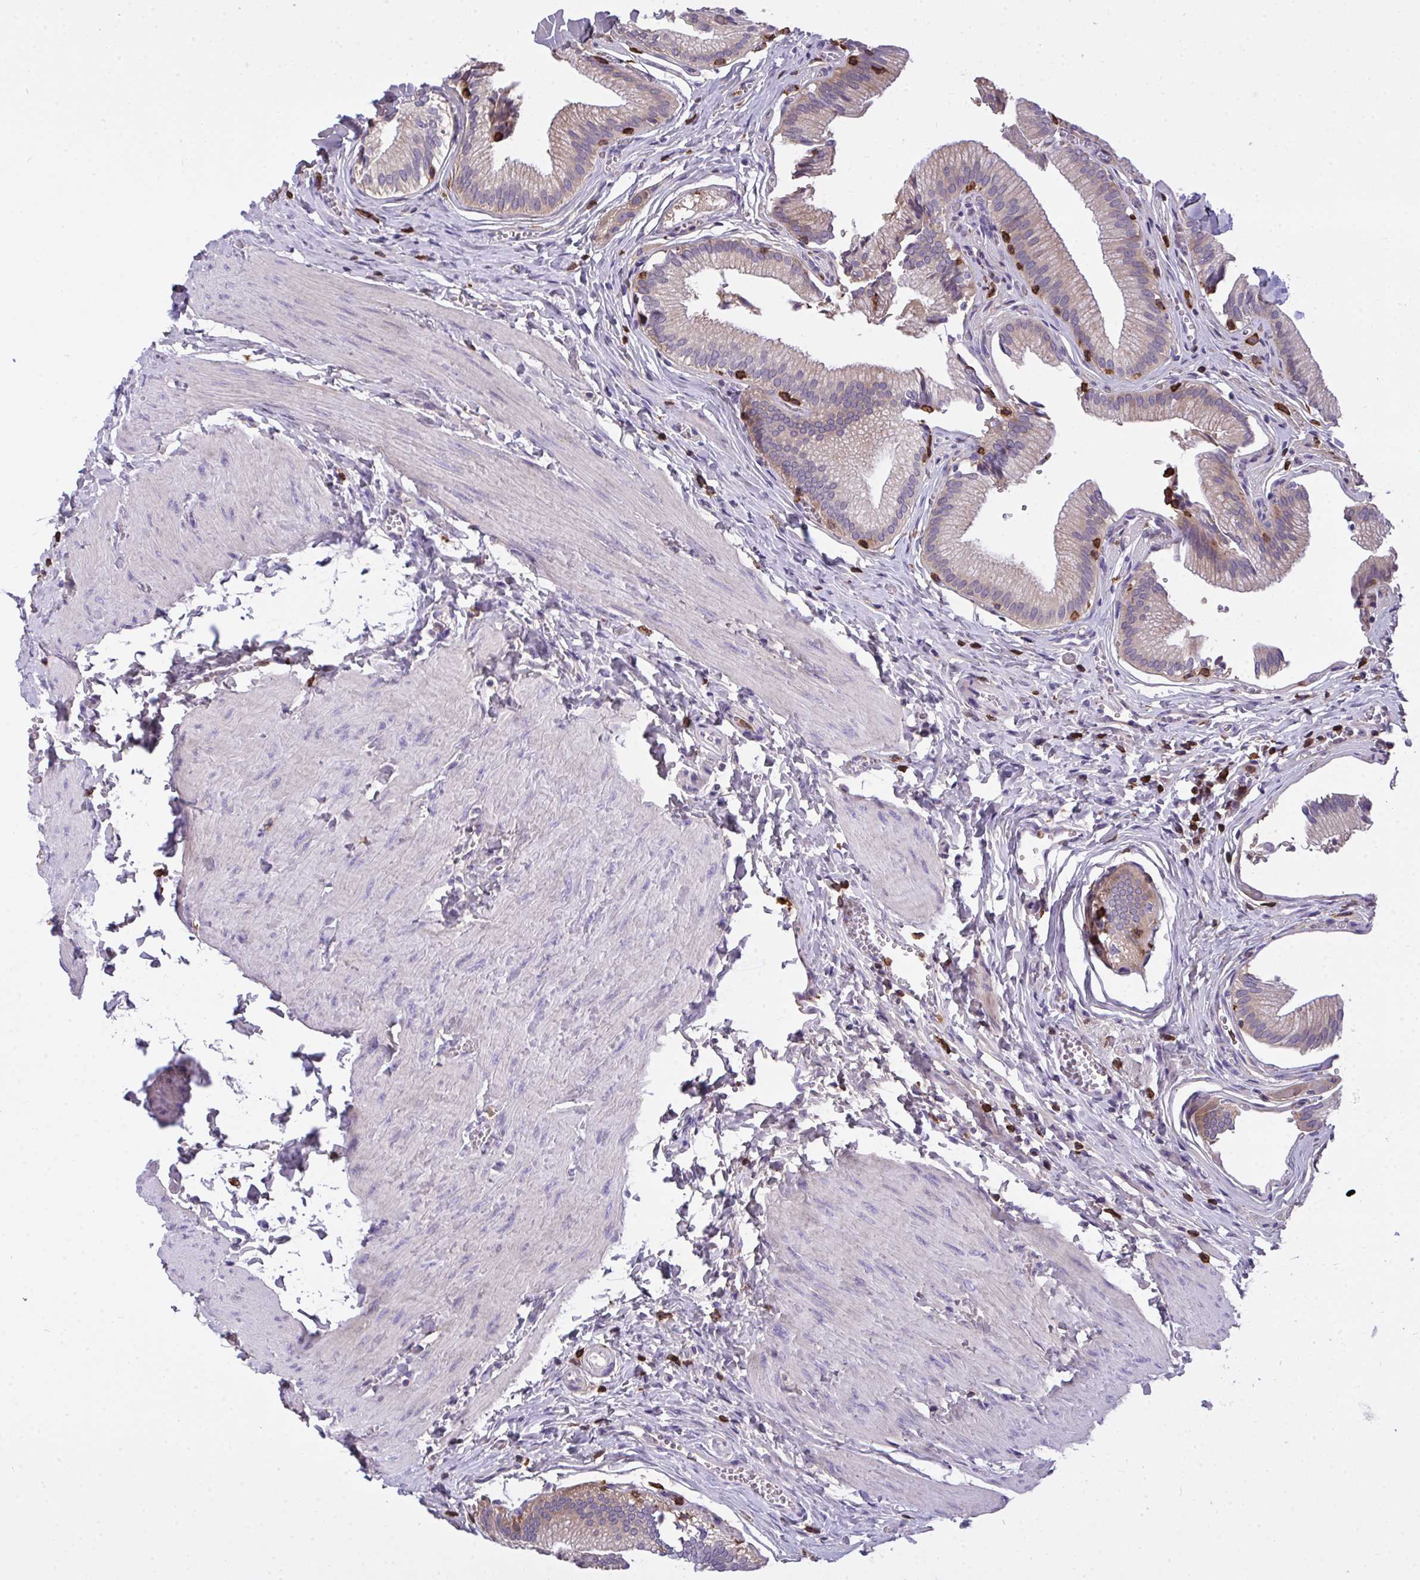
{"staining": {"intensity": "moderate", "quantity": "25%-75%", "location": "cytoplasmic/membranous"}, "tissue": "gallbladder", "cell_type": "Glandular cells", "image_type": "normal", "snomed": [{"axis": "morphology", "description": "Normal tissue, NOS"}, {"axis": "topography", "description": "Gallbladder"}, {"axis": "topography", "description": "Peripheral nerve tissue"}], "caption": "Unremarkable gallbladder was stained to show a protein in brown. There is medium levels of moderate cytoplasmic/membranous expression in about 25%-75% of glandular cells. The staining was performed using DAB (3,3'-diaminobenzidine), with brown indicating positive protein expression. Nuclei are stained blue with hematoxylin.", "gene": "AP5M1", "patient": {"sex": "male", "age": 17}}